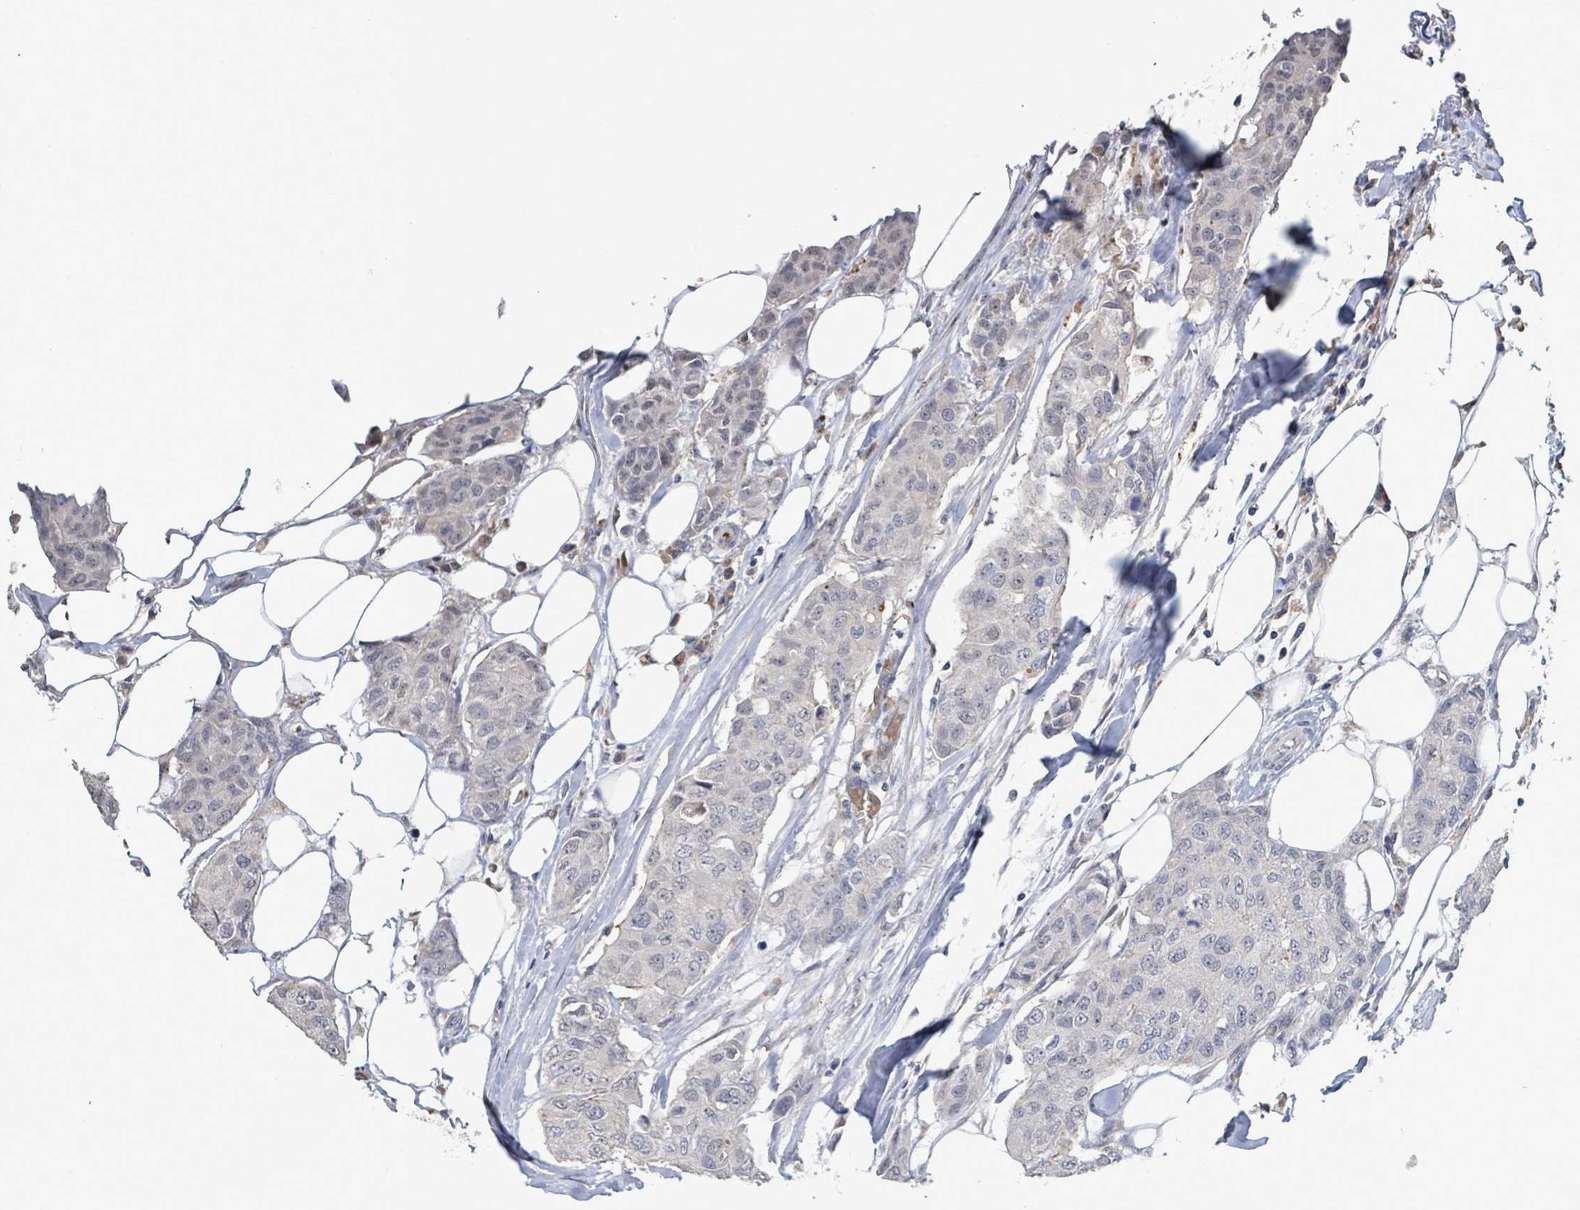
{"staining": {"intensity": "negative", "quantity": "none", "location": "none"}, "tissue": "breast cancer", "cell_type": "Tumor cells", "image_type": "cancer", "snomed": [{"axis": "morphology", "description": "Duct carcinoma"}, {"axis": "topography", "description": "Breast"}], "caption": "Immunohistochemistry of human breast intraductal carcinoma demonstrates no positivity in tumor cells.", "gene": "SEBOX", "patient": {"sex": "female", "age": 80}}